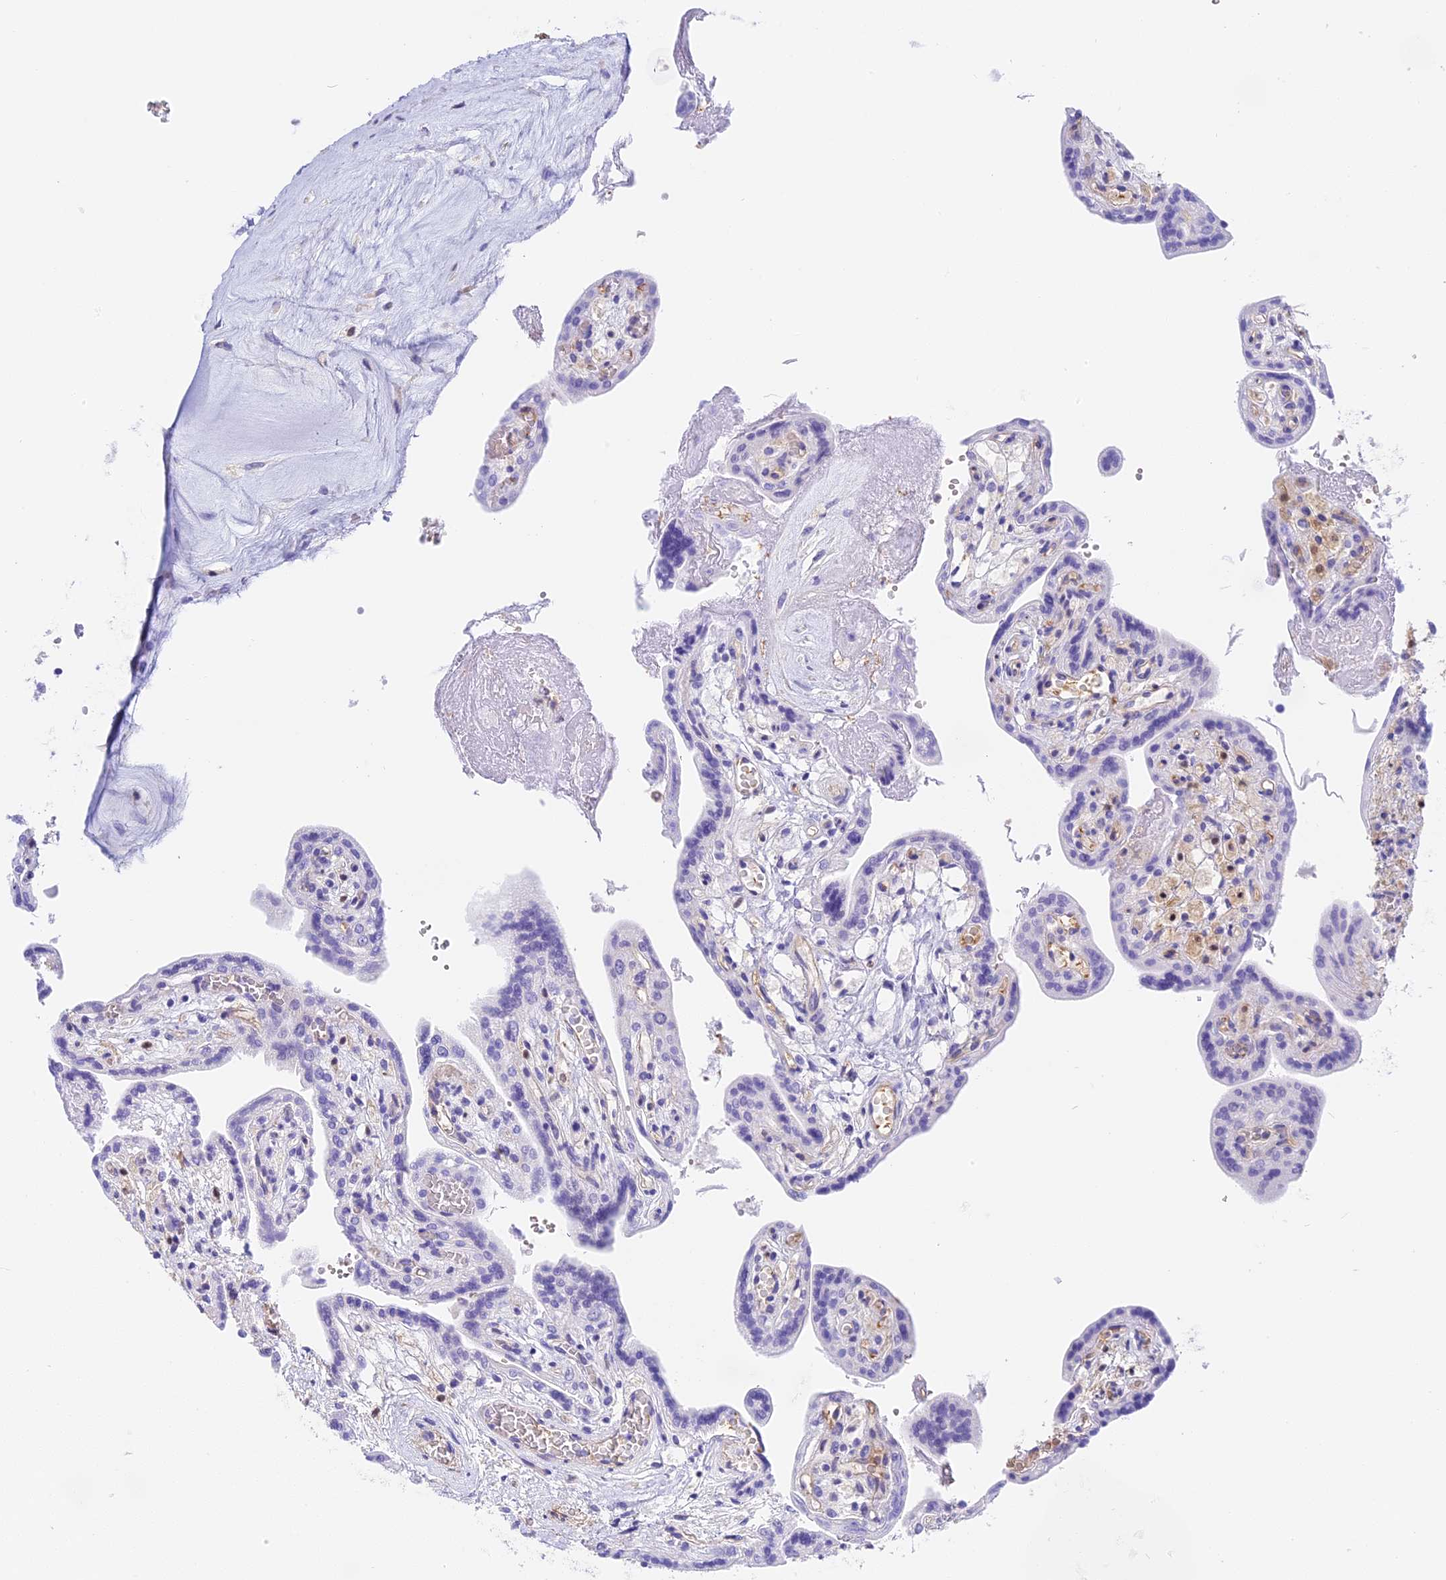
{"staining": {"intensity": "negative", "quantity": "none", "location": "none"}, "tissue": "placenta", "cell_type": "Trophoblastic cells", "image_type": "normal", "snomed": [{"axis": "morphology", "description": "Normal tissue, NOS"}, {"axis": "topography", "description": "Placenta"}], "caption": "Protein analysis of normal placenta exhibits no significant expression in trophoblastic cells. (Brightfield microscopy of DAB (3,3'-diaminobenzidine) immunohistochemistry at high magnification).", "gene": "HOMER3", "patient": {"sex": "female", "age": 37}}